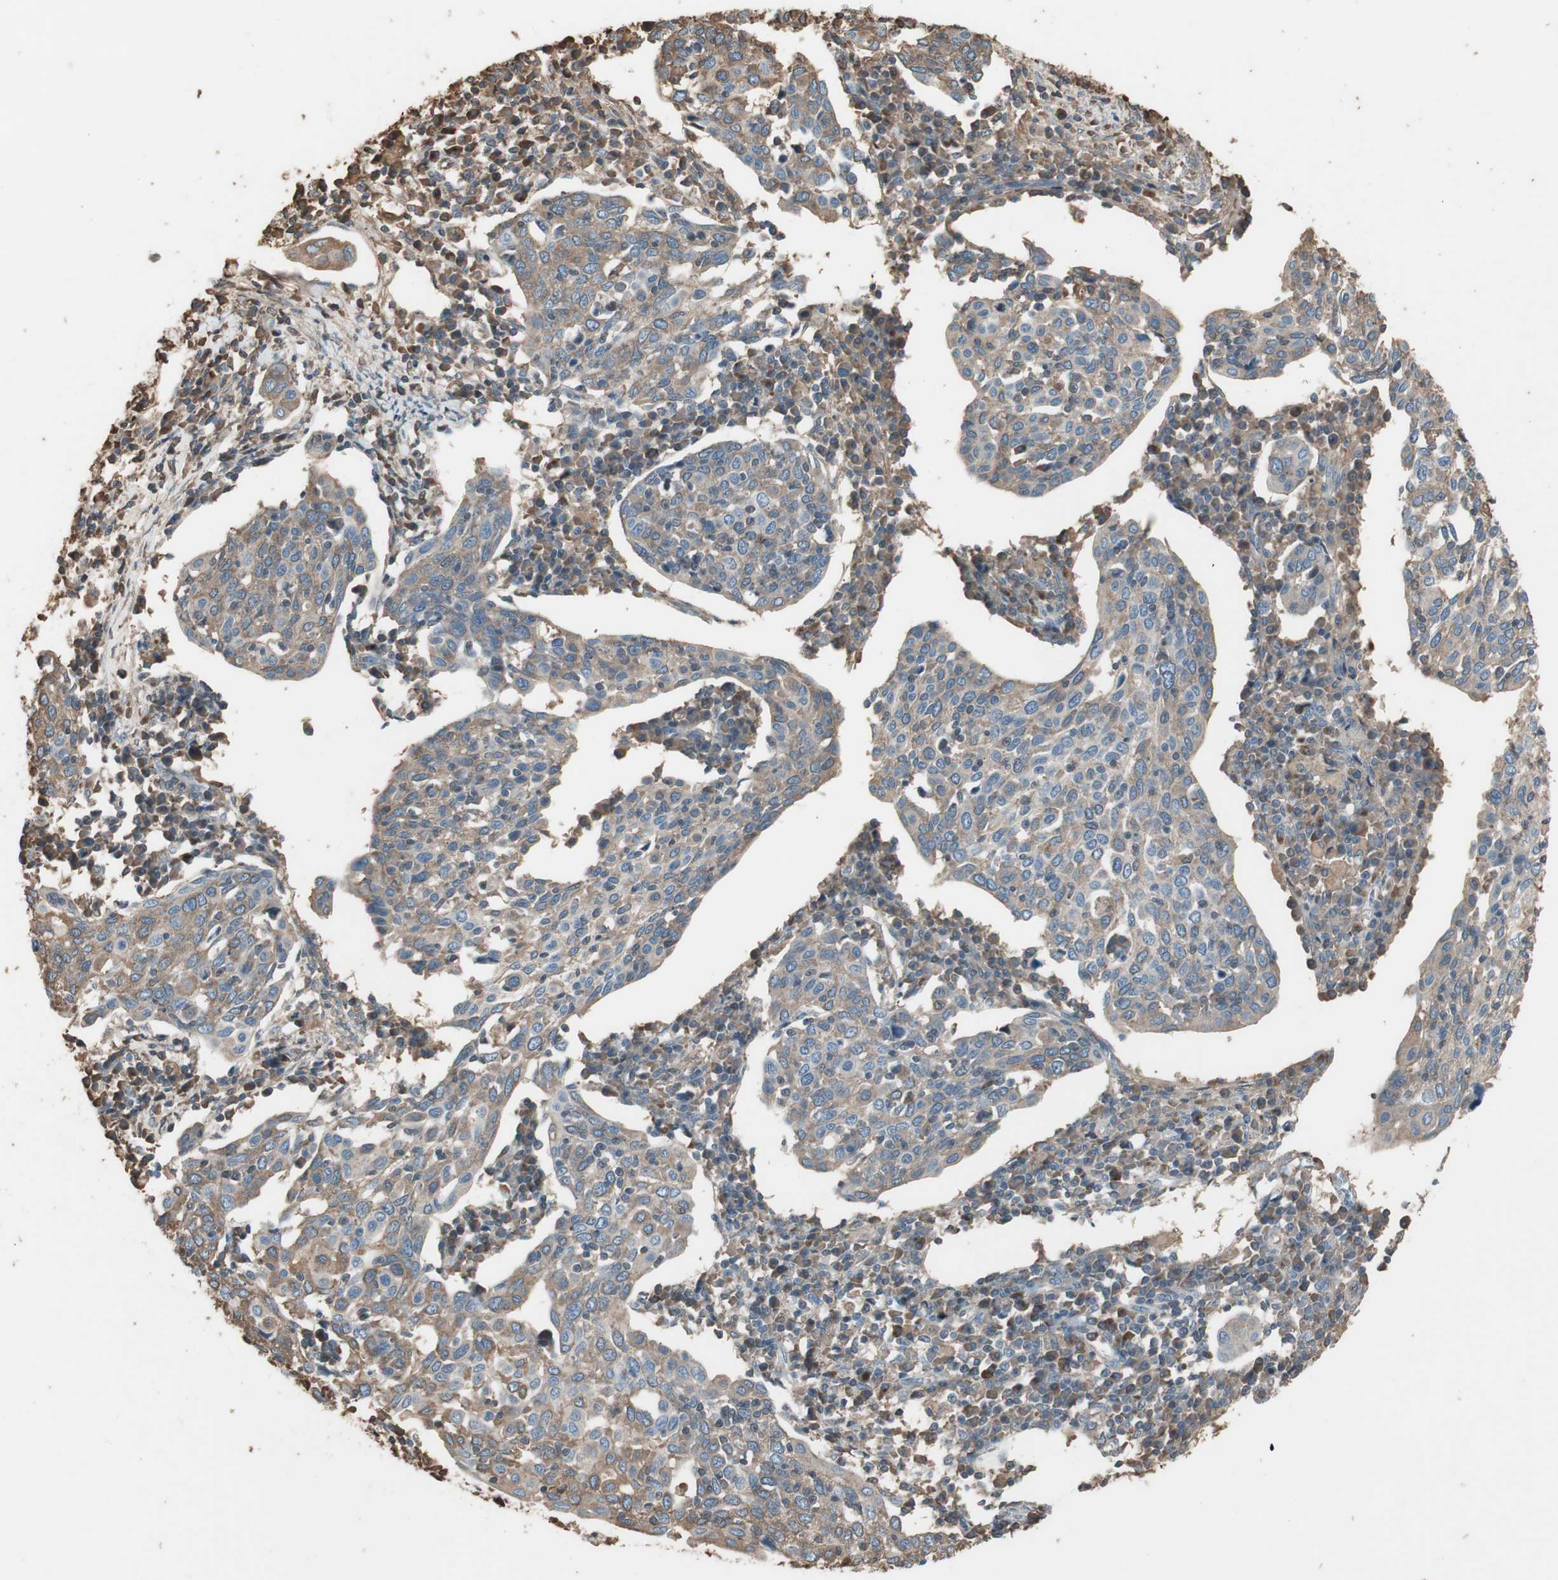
{"staining": {"intensity": "weak", "quantity": ">75%", "location": "cytoplasmic/membranous"}, "tissue": "cervical cancer", "cell_type": "Tumor cells", "image_type": "cancer", "snomed": [{"axis": "morphology", "description": "Squamous cell carcinoma, NOS"}, {"axis": "topography", "description": "Cervix"}], "caption": "A micrograph showing weak cytoplasmic/membranous staining in approximately >75% of tumor cells in cervical squamous cell carcinoma, as visualized by brown immunohistochemical staining.", "gene": "MMP14", "patient": {"sex": "female", "age": 40}}